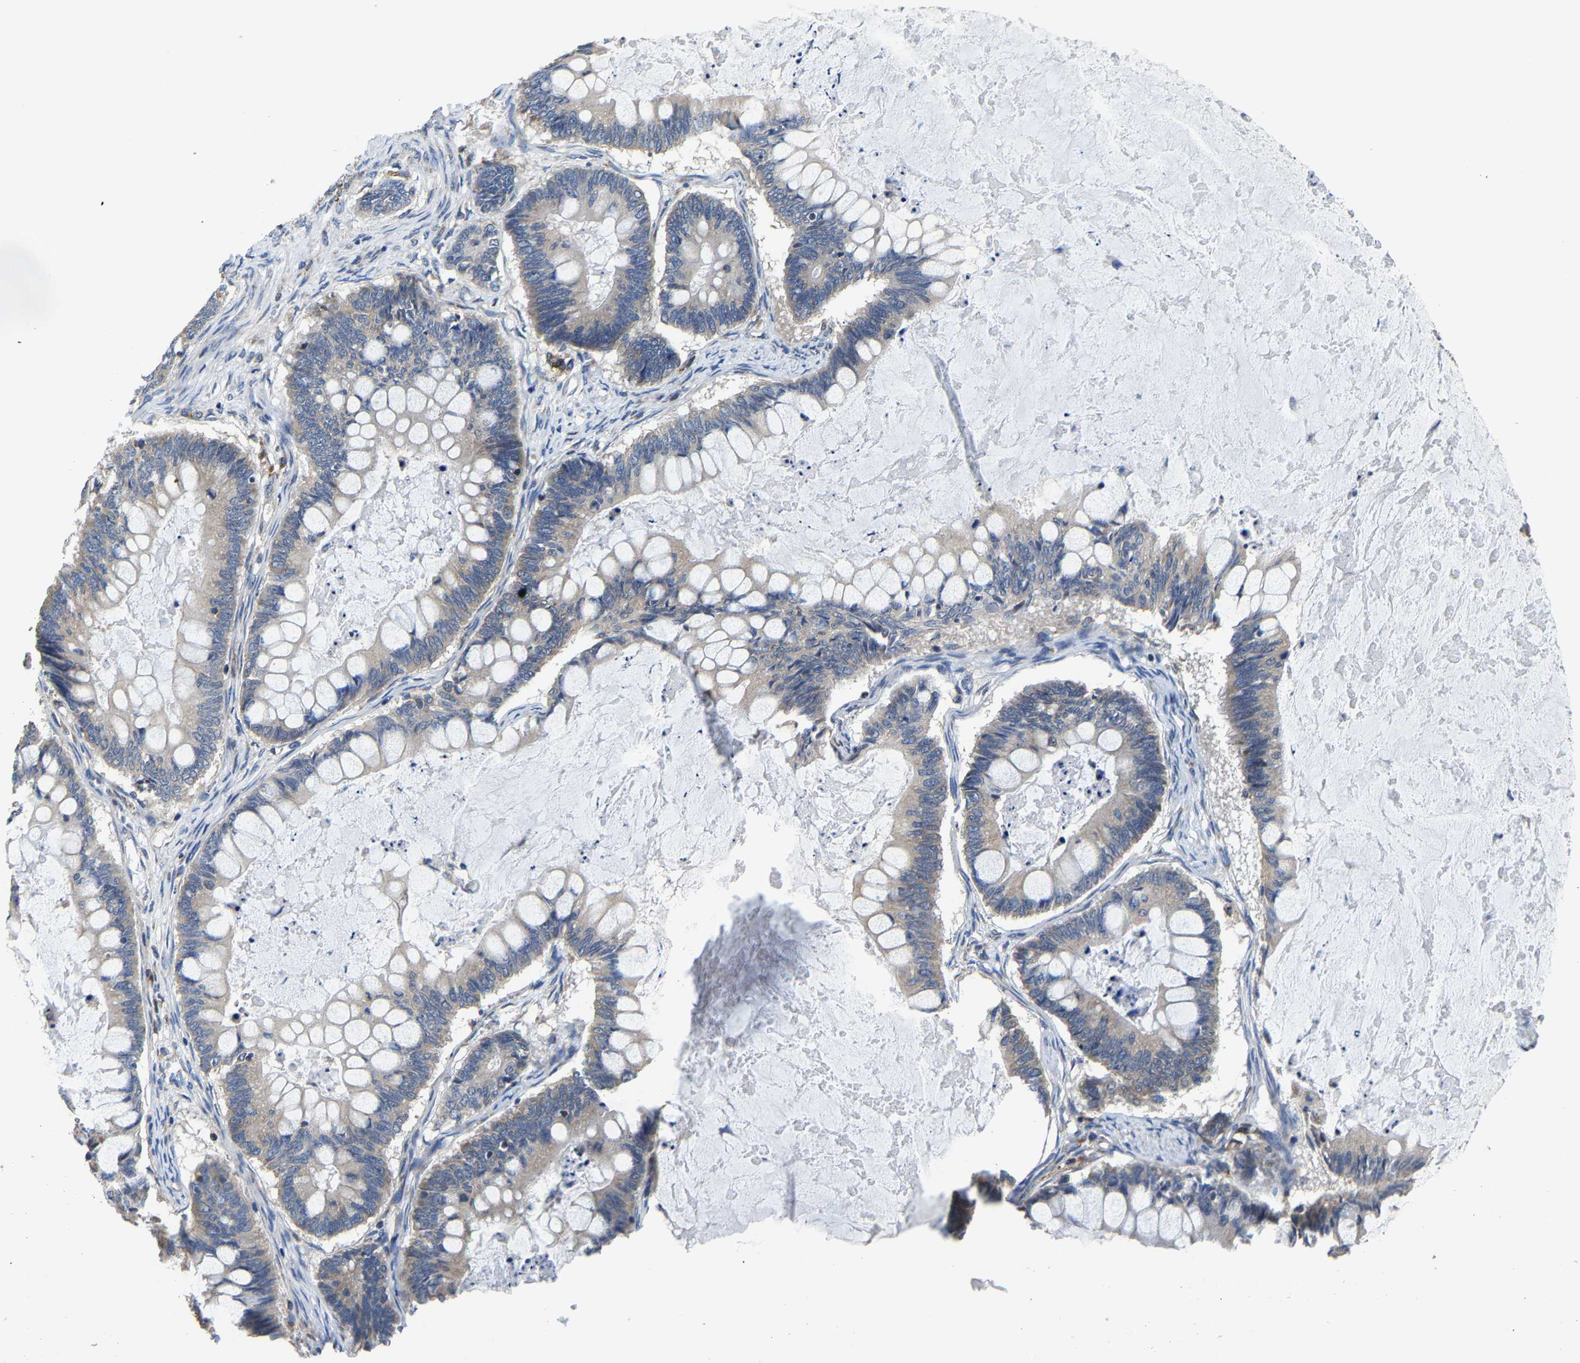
{"staining": {"intensity": "negative", "quantity": "none", "location": "none"}, "tissue": "ovarian cancer", "cell_type": "Tumor cells", "image_type": "cancer", "snomed": [{"axis": "morphology", "description": "Cystadenocarcinoma, mucinous, NOS"}, {"axis": "topography", "description": "Ovary"}], "caption": "Ovarian cancer was stained to show a protein in brown. There is no significant positivity in tumor cells.", "gene": "AGK", "patient": {"sex": "female", "age": 61}}